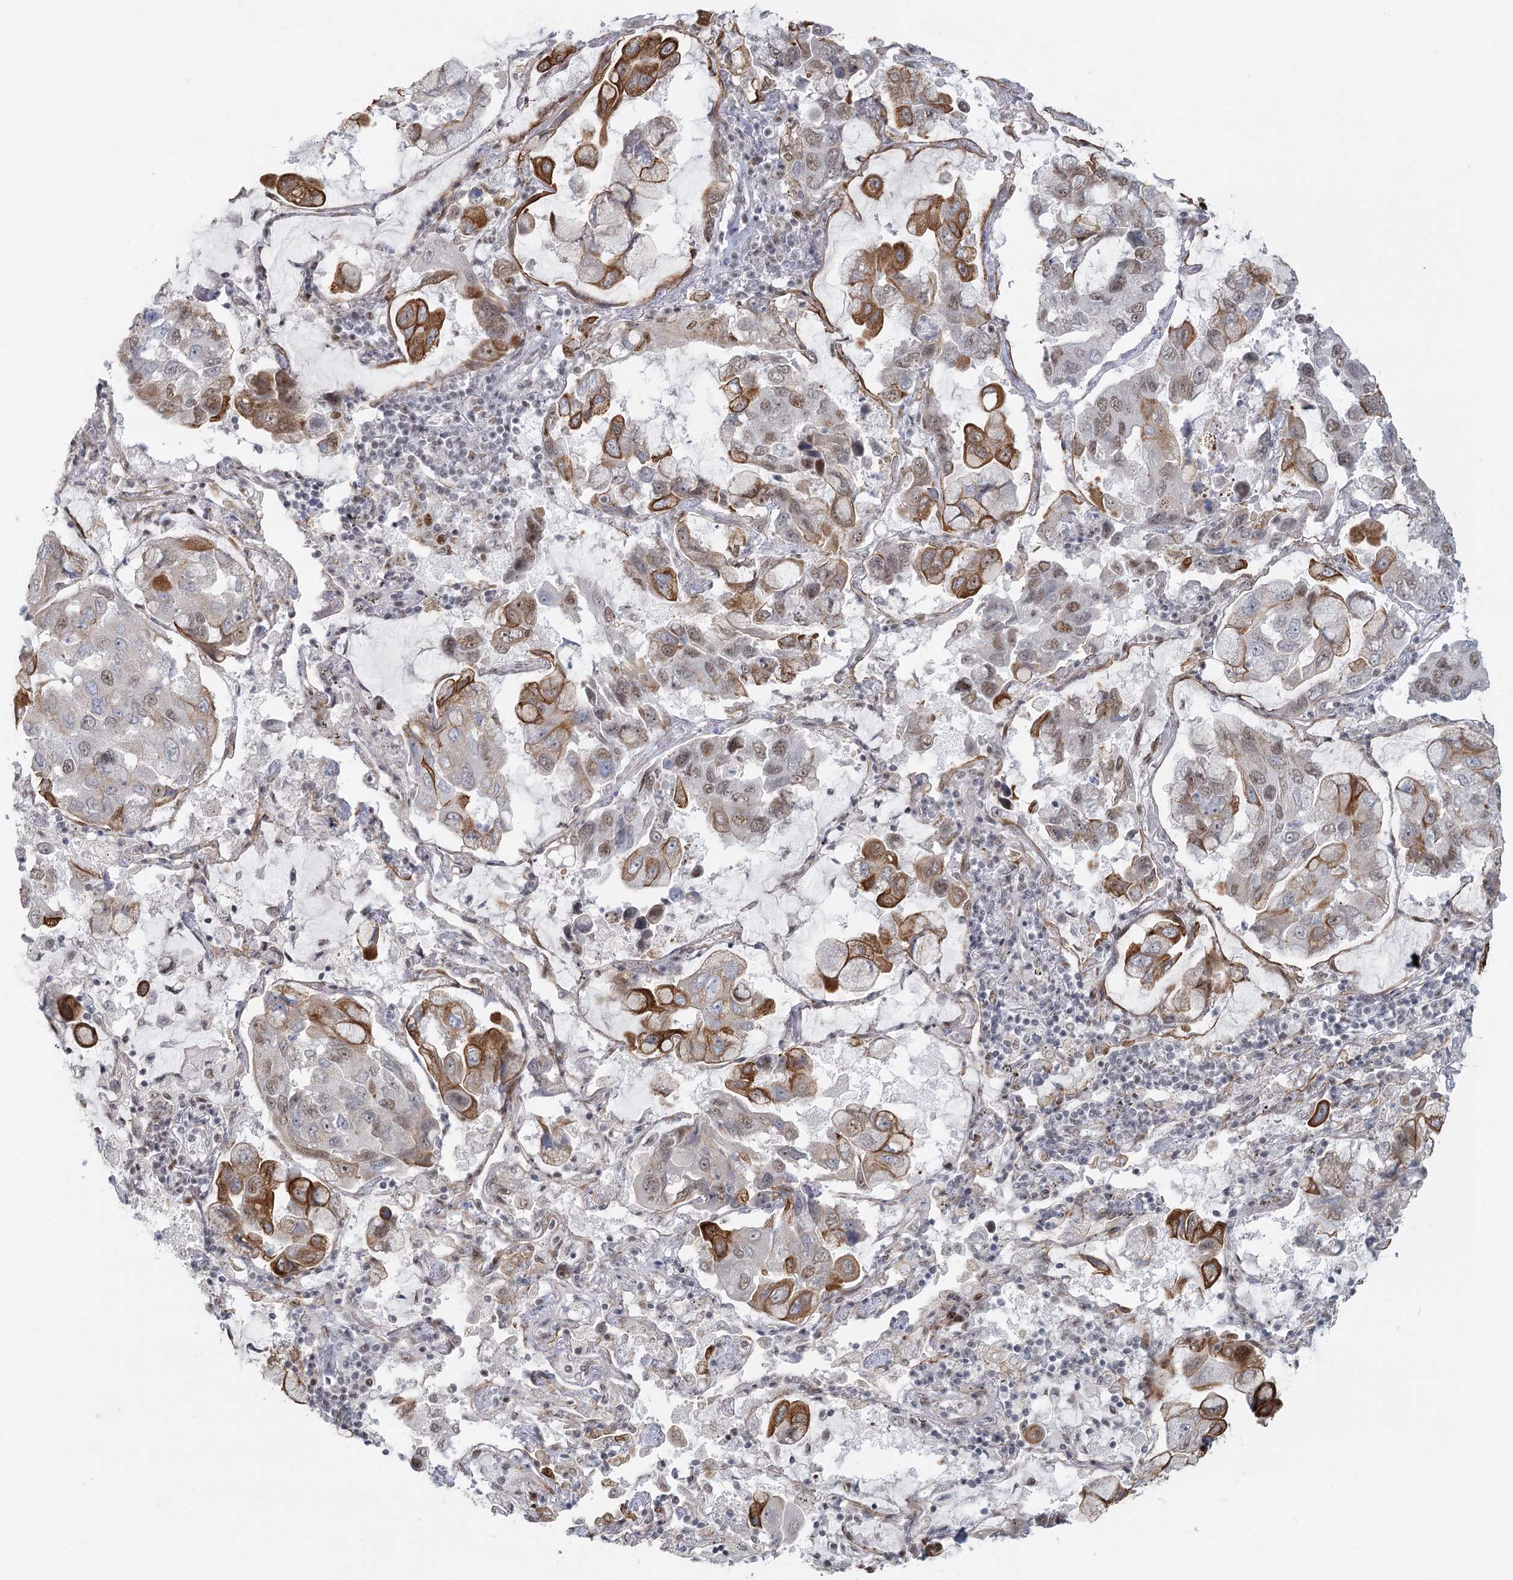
{"staining": {"intensity": "strong", "quantity": "25%-75%", "location": "cytoplasmic/membranous,nuclear"}, "tissue": "lung cancer", "cell_type": "Tumor cells", "image_type": "cancer", "snomed": [{"axis": "morphology", "description": "Adenocarcinoma, NOS"}, {"axis": "topography", "description": "Lung"}], "caption": "Immunohistochemical staining of lung cancer (adenocarcinoma) reveals high levels of strong cytoplasmic/membranous and nuclear expression in approximately 25%-75% of tumor cells.", "gene": "U2SURP", "patient": {"sex": "male", "age": 64}}